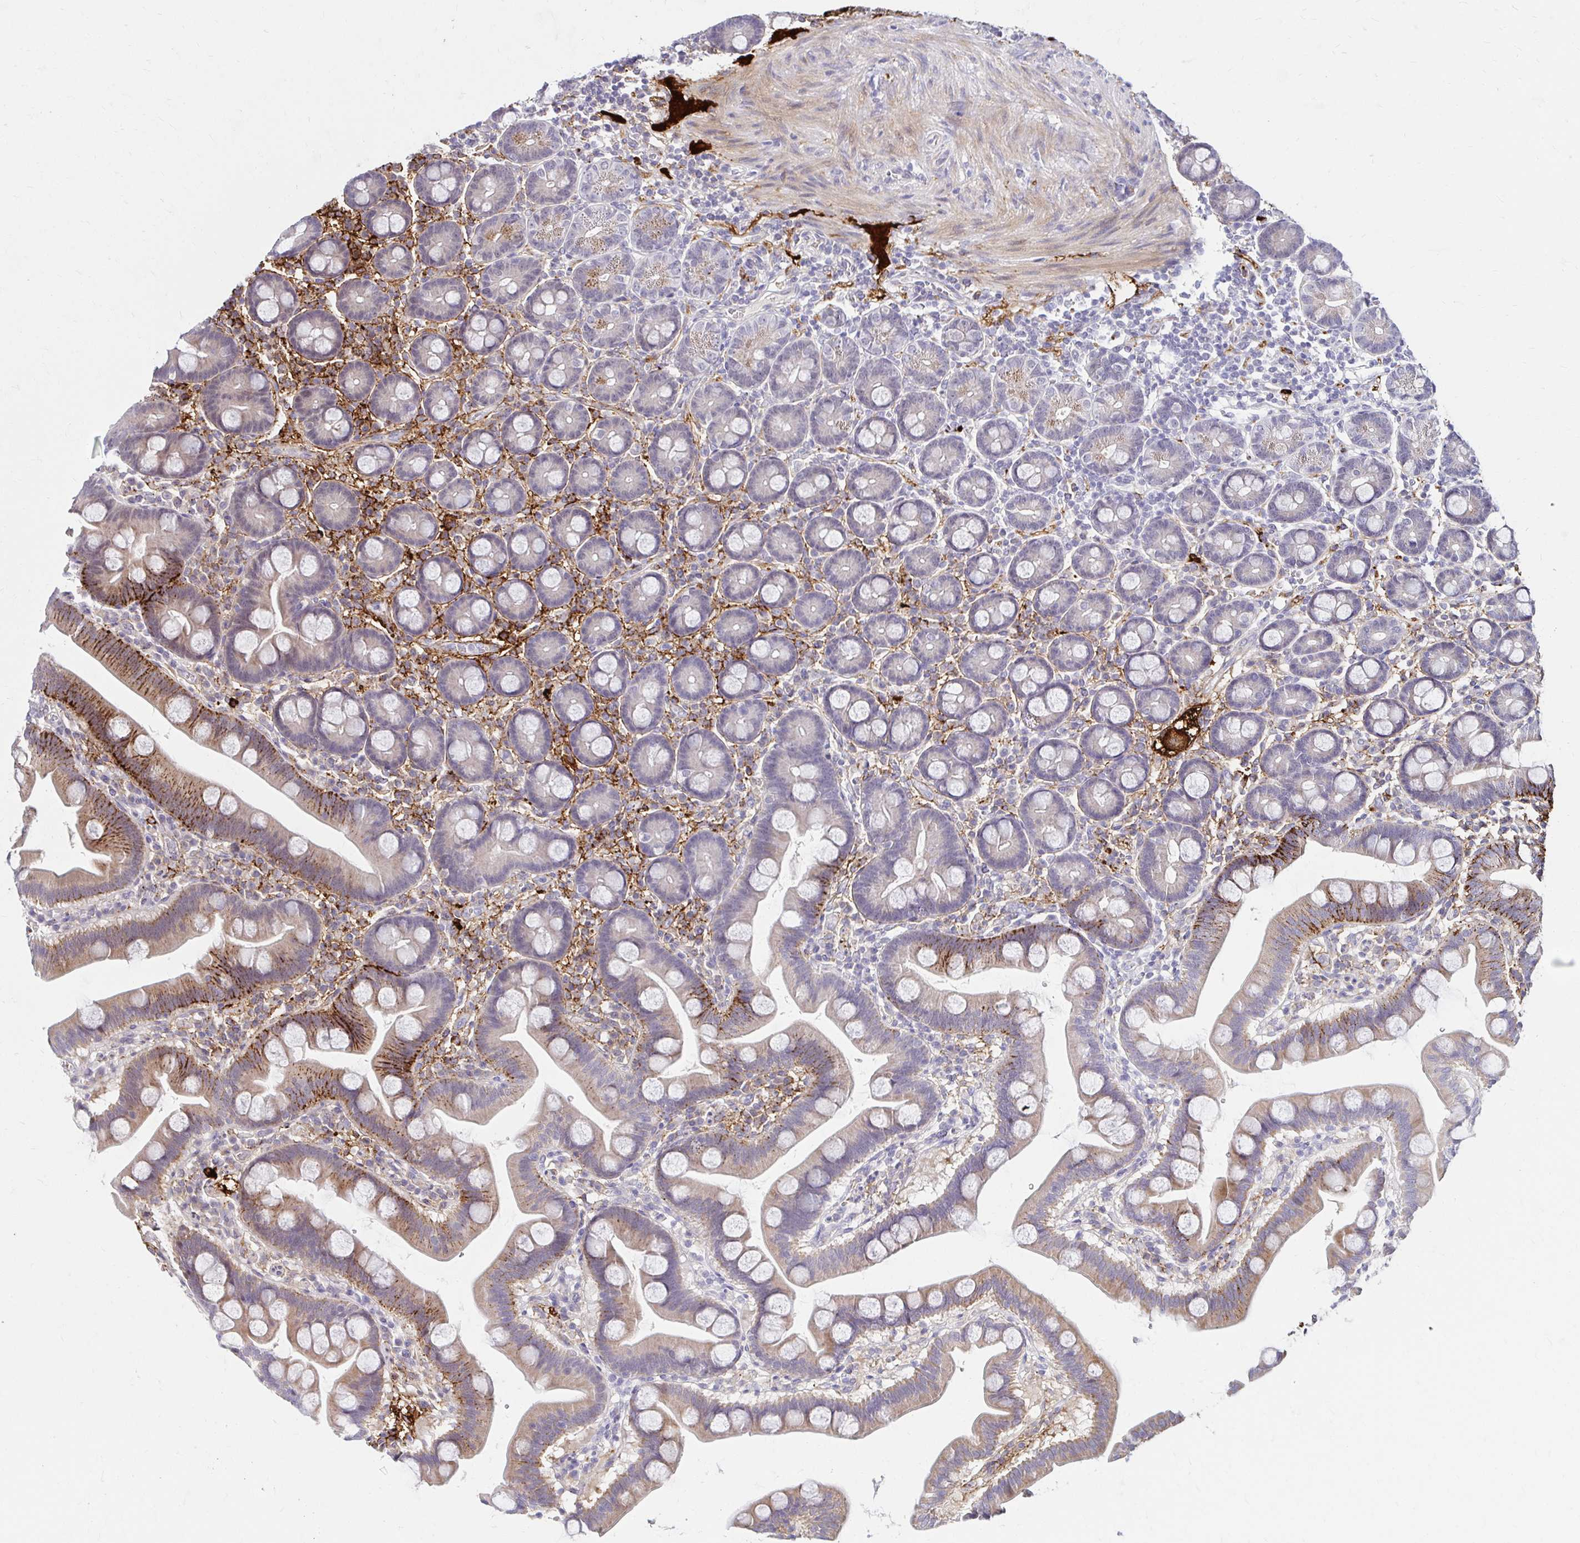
{"staining": {"intensity": "moderate", "quantity": "<25%", "location": "cytoplasmic/membranous"}, "tissue": "duodenum", "cell_type": "Glandular cells", "image_type": "normal", "snomed": [{"axis": "morphology", "description": "Normal tissue, NOS"}, {"axis": "topography", "description": "Duodenum"}], "caption": "Human duodenum stained for a protein (brown) displays moderate cytoplasmic/membranous positive expression in approximately <25% of glandular cells.", "gene": "GUCY1A1", "patient": {"sex": "male", "age": 59}}